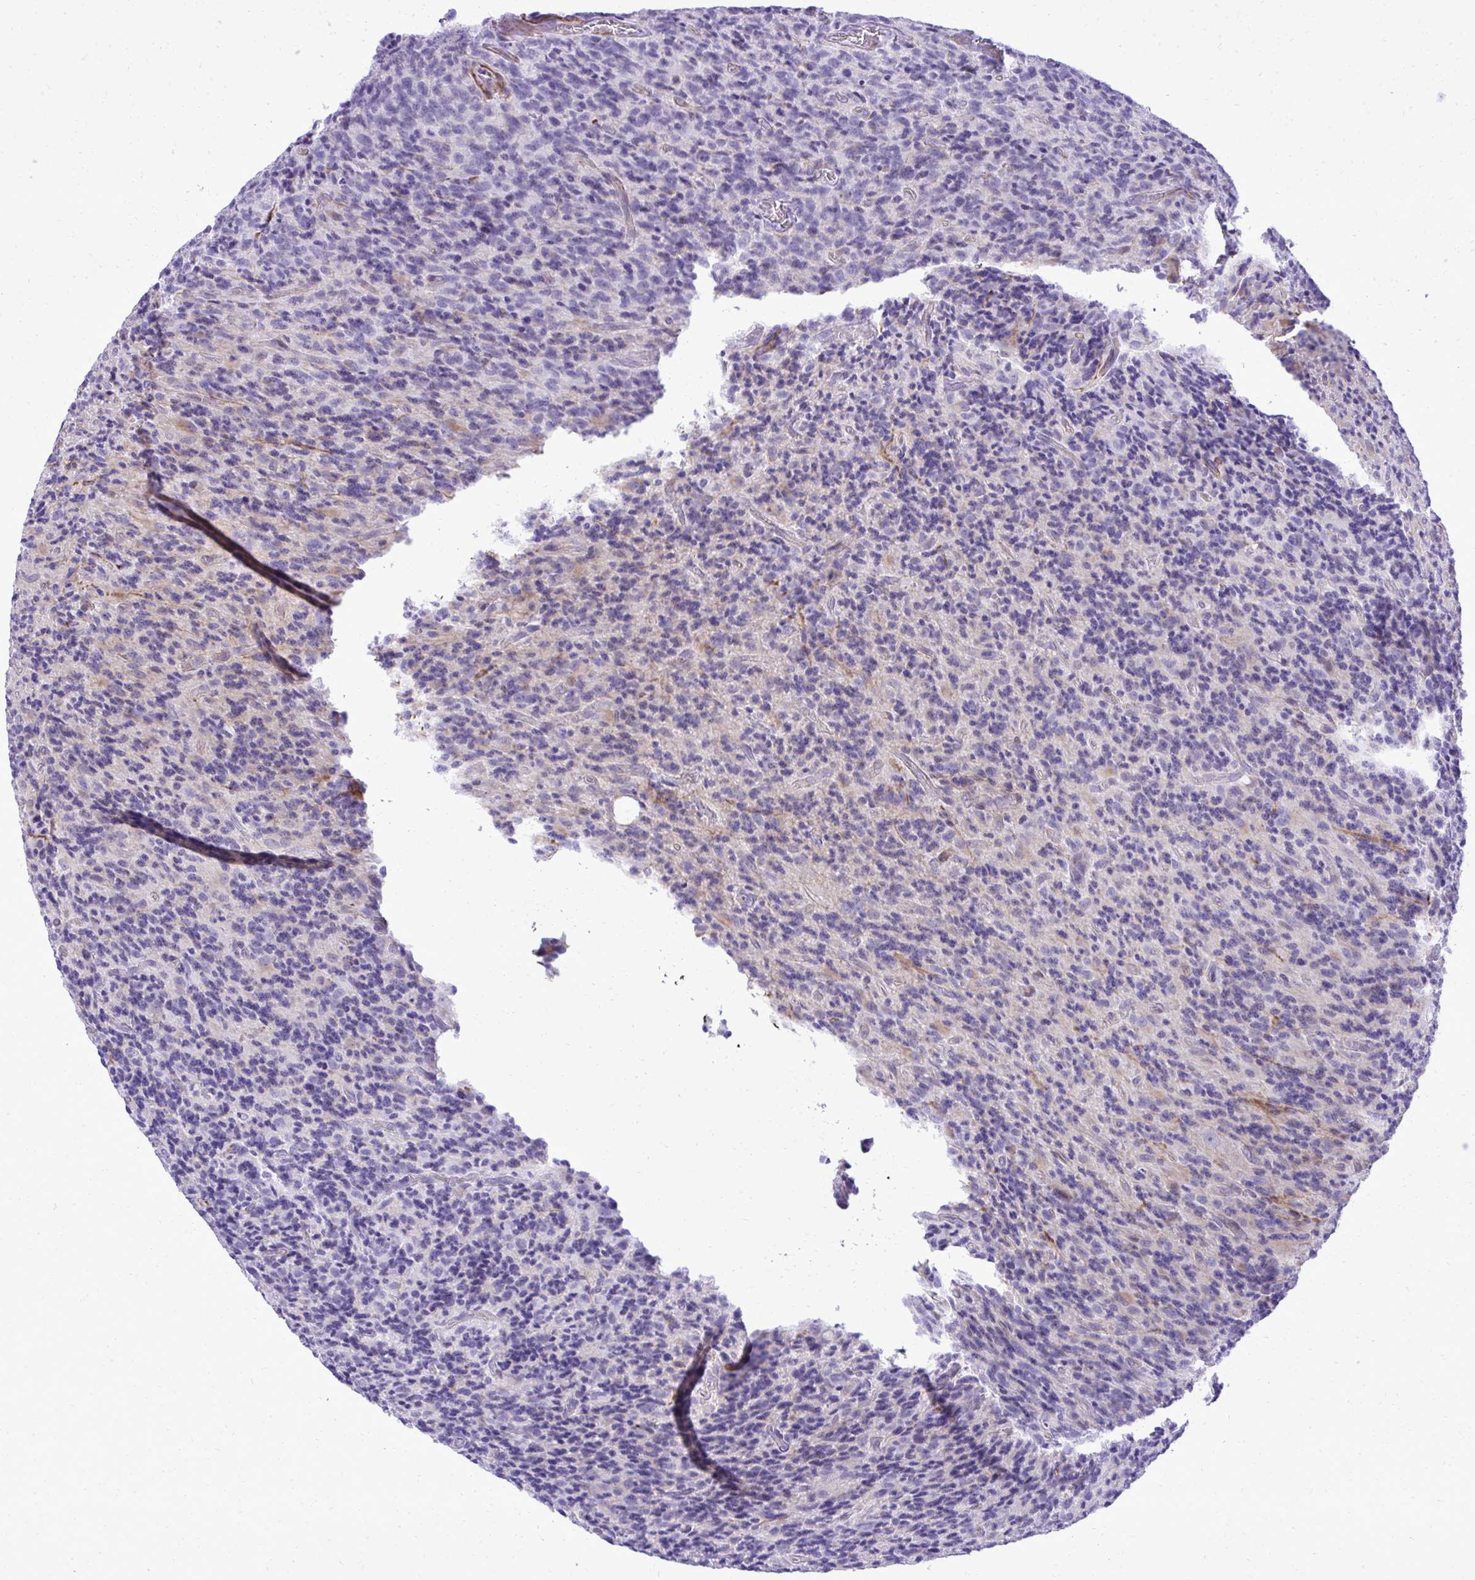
{"staining": {"intensity": "negative", "quantity": "none", "location": "none"}, "tissue": "glioma", "cell_type": "Tumor cells", "image_type": "cancer", "snomed": [{"axis": "morphology", "description": "Glioma, malignant, High grade"}, {"axis": "topography", "description": "Brain"}], "caption": "An image of human glioma is negative for staining in tumor cells.", "gene": "PITPNM3", "patient": {"sex": "male", "age": 76}}